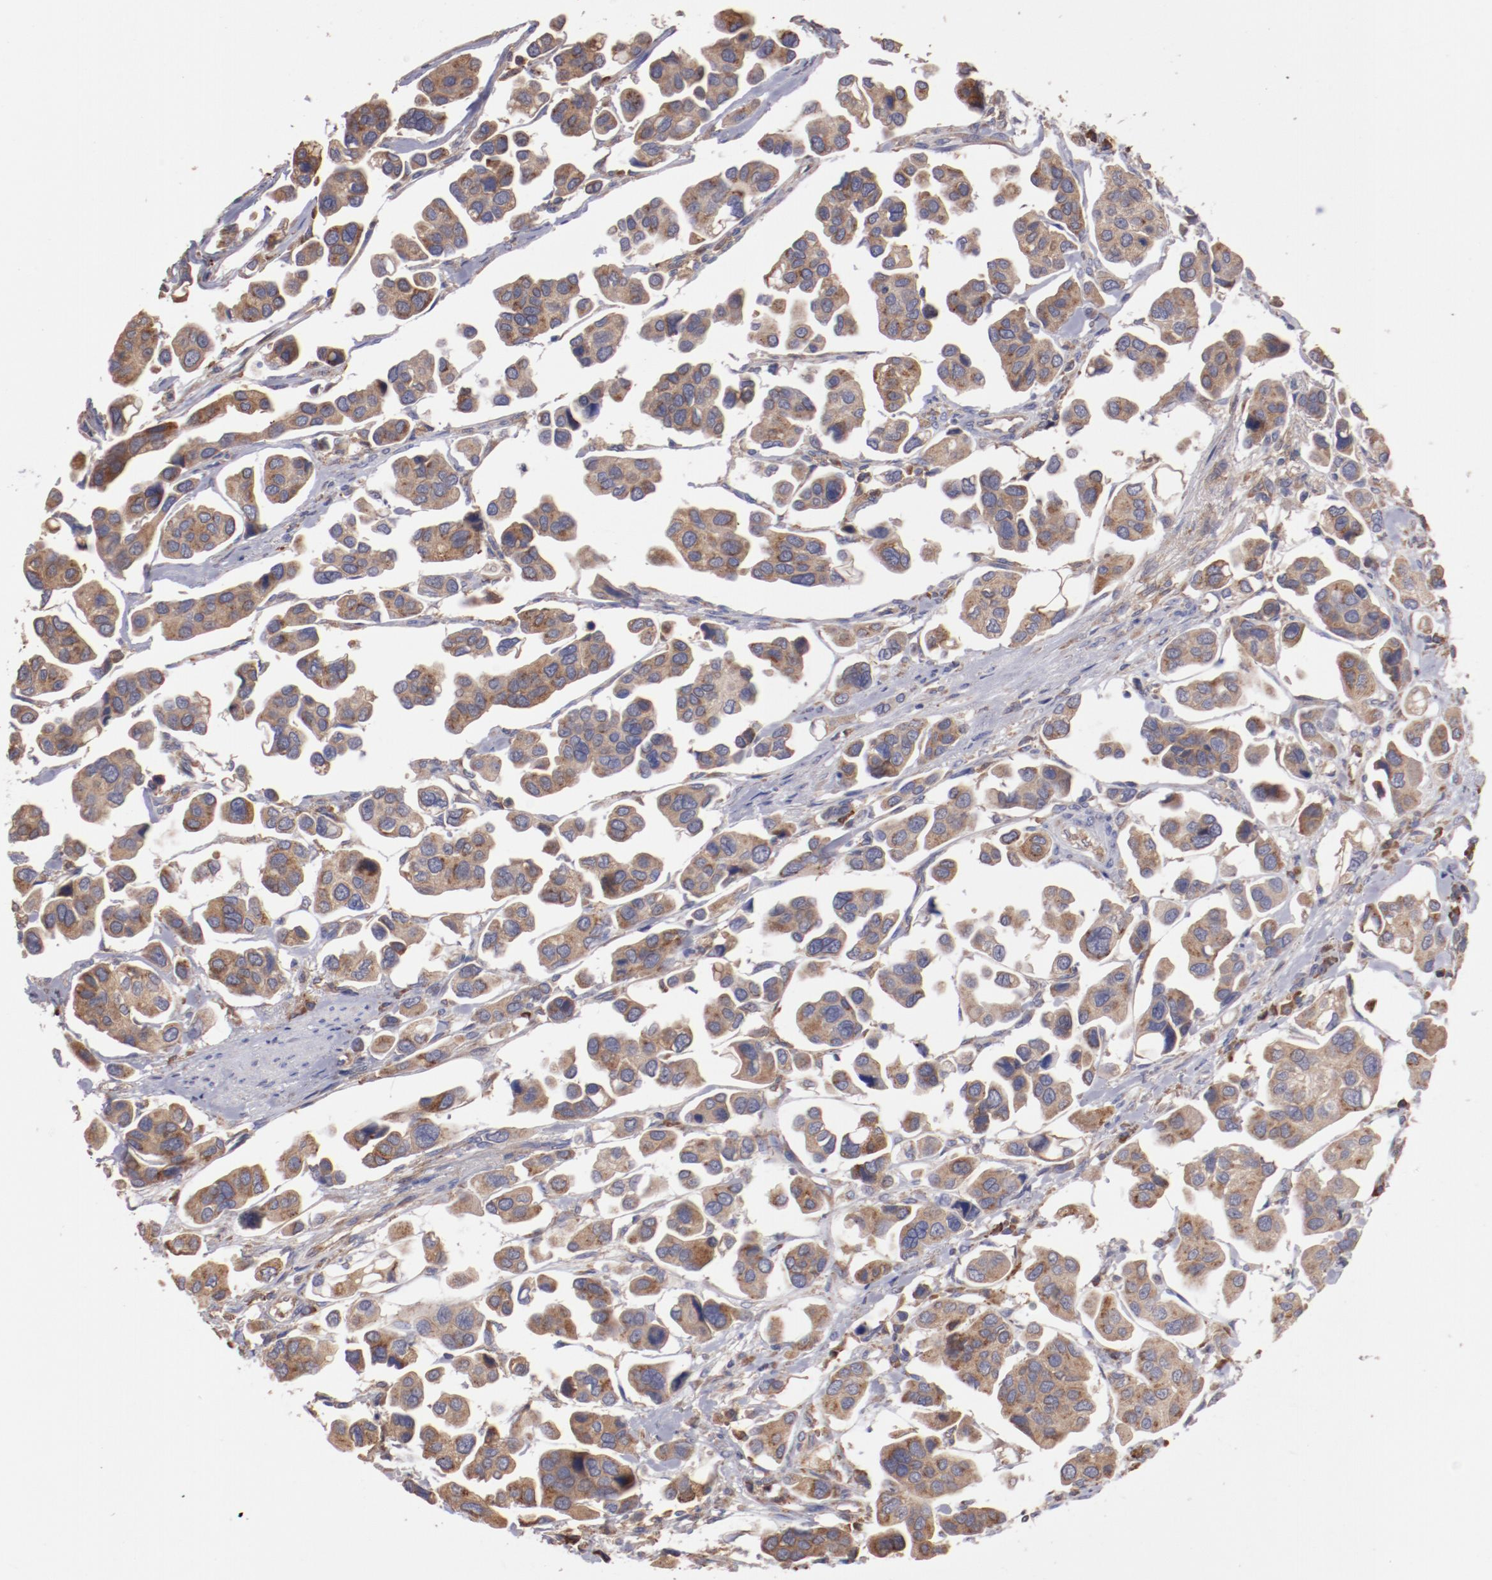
{"staining": {"intensity": "moderate", "quantity": ">75%", "location": "cytoplasmic/membranous"}, "tissue": "urothelial cancer", "cell_type": "Tumor cells", "image_type": "cancer", "snomed": [{"axis": "morphology", "description": "Adenocarcinoma, NOS"}, {"axis": "topography", "description": "Urinary bladder"}], "caption": "The micrograph displays immunohistochemical staining of adenocarcinoma. There is moderate cytoplasmic/membranous staining is present in approximately >75% of tumor cells.", "gene": "NFKBIE", "patient": {"sex": "male", "age": 61}}